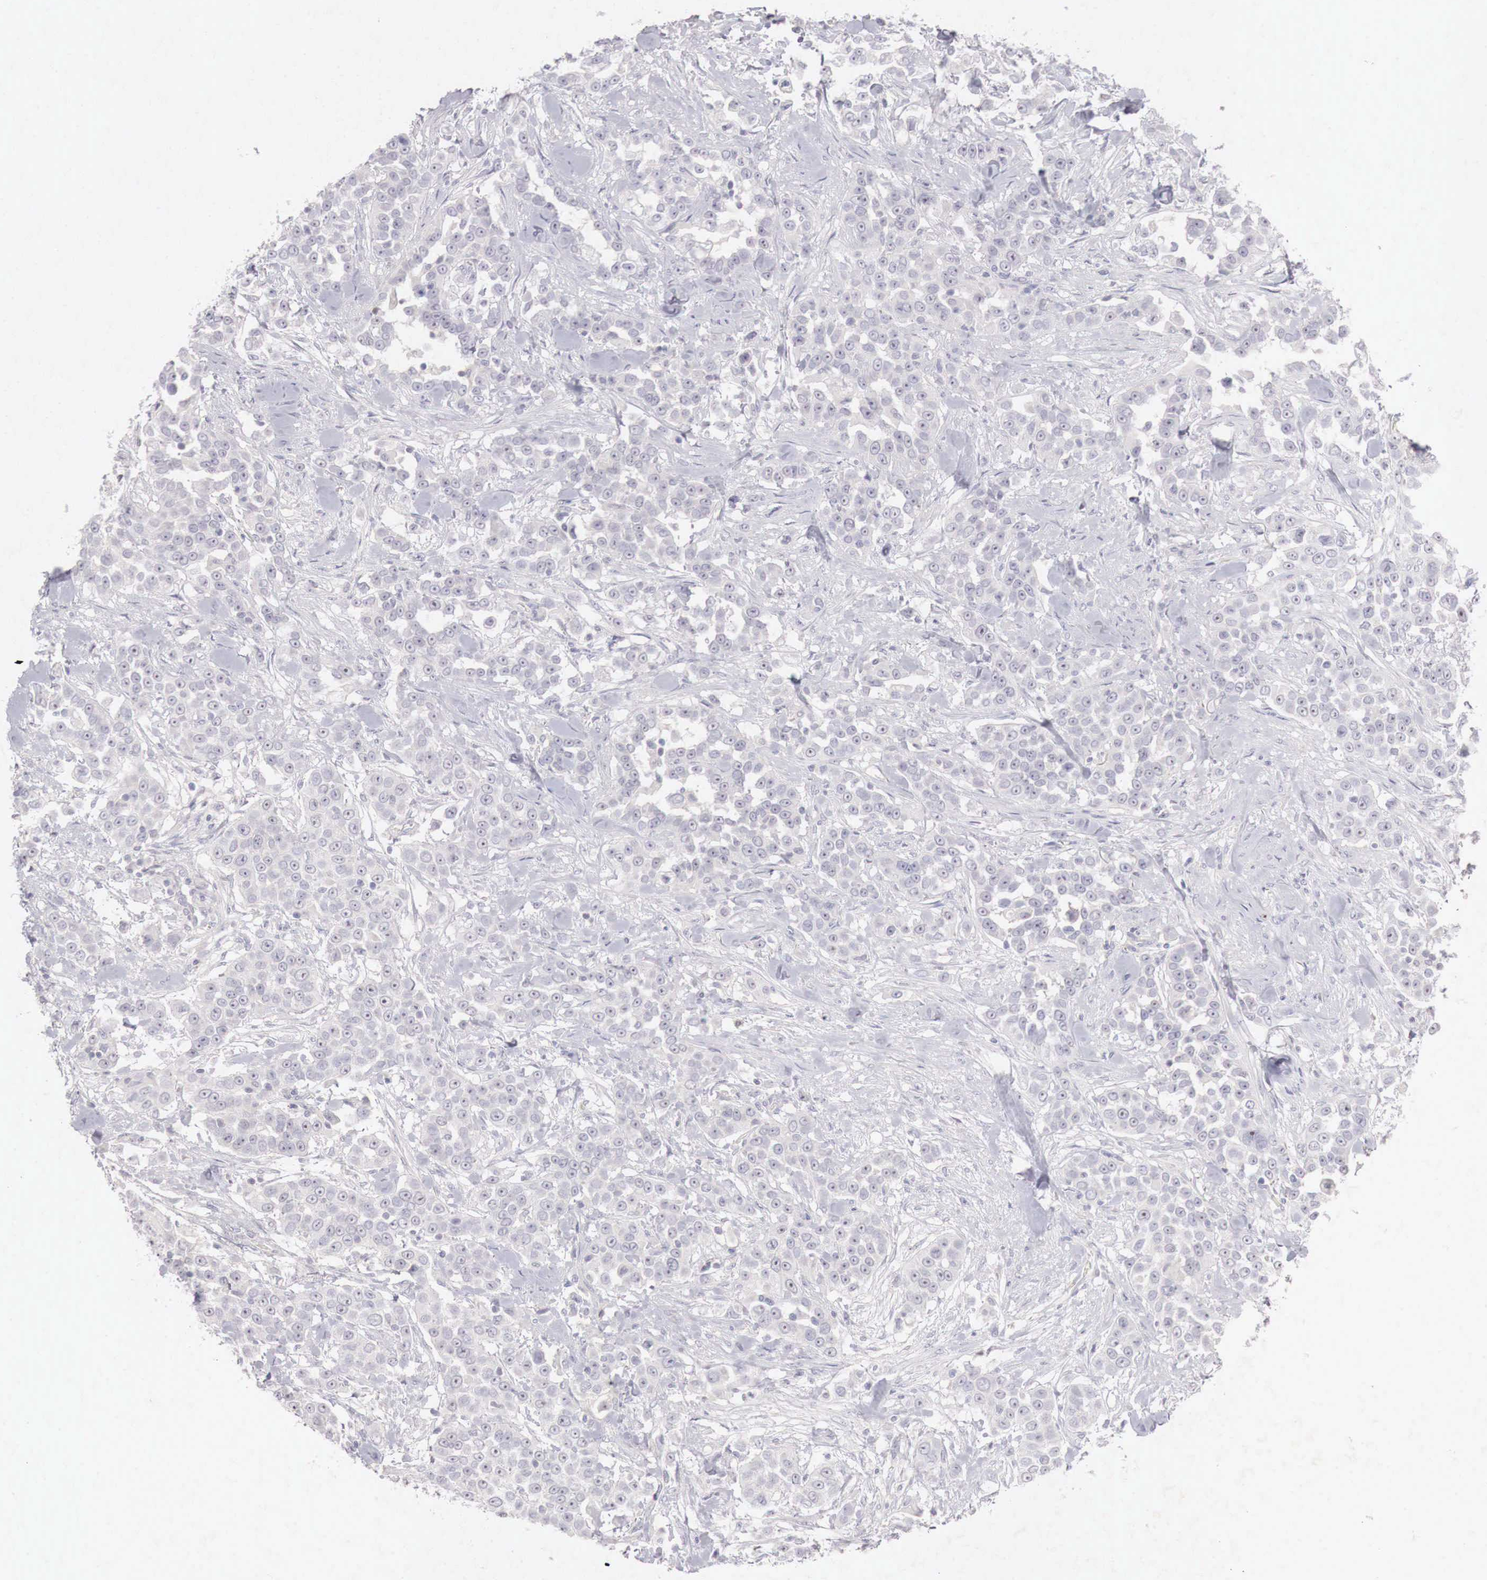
{"staining": {"intensity": "negative", "quantity": "none", "location": "none"}, "tissue": "urothelial cancer", "cell_type": "Tumor cells", "image_type": "cancer", "snomed": [{"axis": "morphology", "description": "Urothelial carcinoma, High grade"}, {"axis": "topography", "description": "Urinary bladder"}], "caption": "Tumor cells are negative for protein expression in human urothelial cancer.", "gene": "GATA1", "patient": {"sex": "female", "age": 80}}